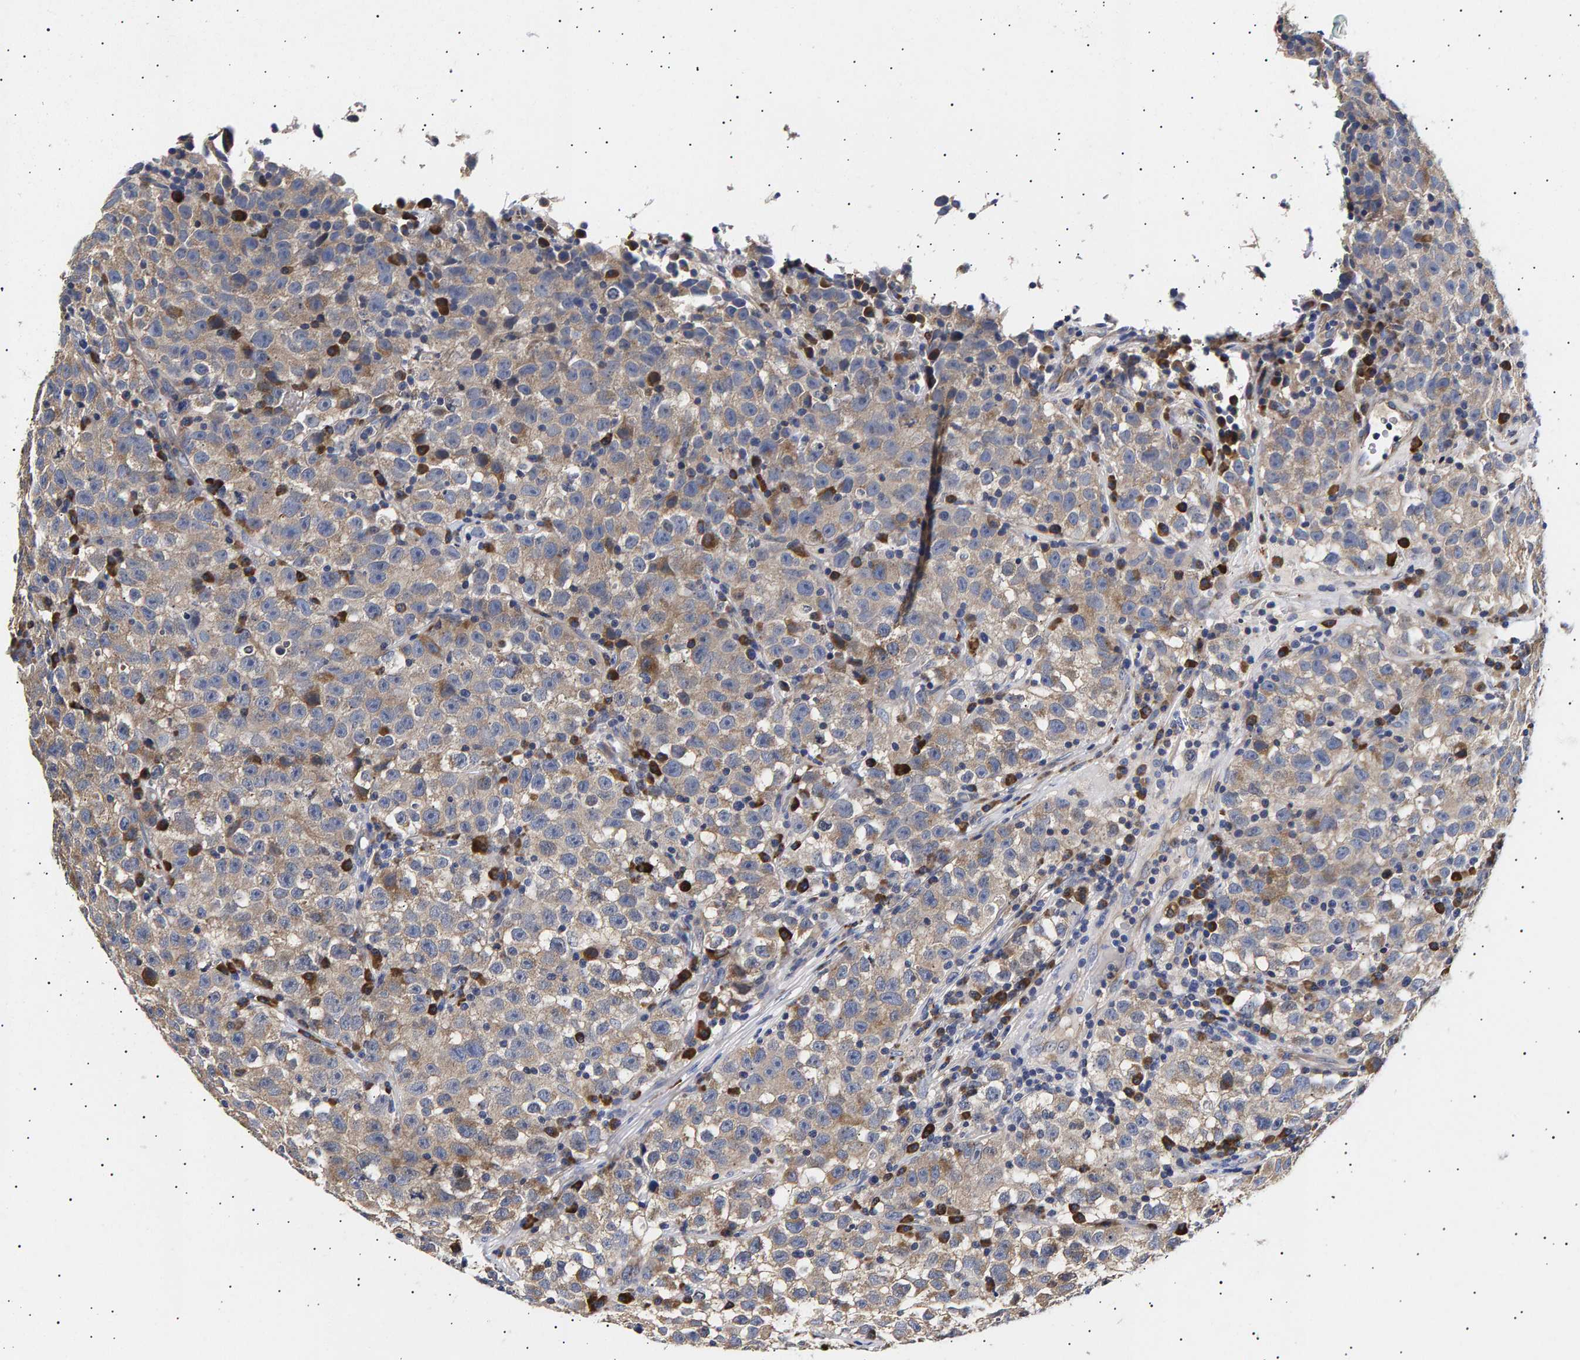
{"staining": {"intensity": "moderate", "quantity": "<25%", "location": "cytoplasmic/membranous"}, "tissue": "testis cancer", "cell_type": "Tumor cells", "image_type": "cancer", "snomed": [{"axis": "morphology", "description": "Seminoma, NOS"}, {"axis": "topography", "description": "Testis"}], "caption": "Protein staining of testis cancer tissue reveals moderate cytoplasmic/membranous staining in approximately <25% of tumor cells.", "gene": "ANKRD40", "patient": {"sex": "male", "age": 22}}